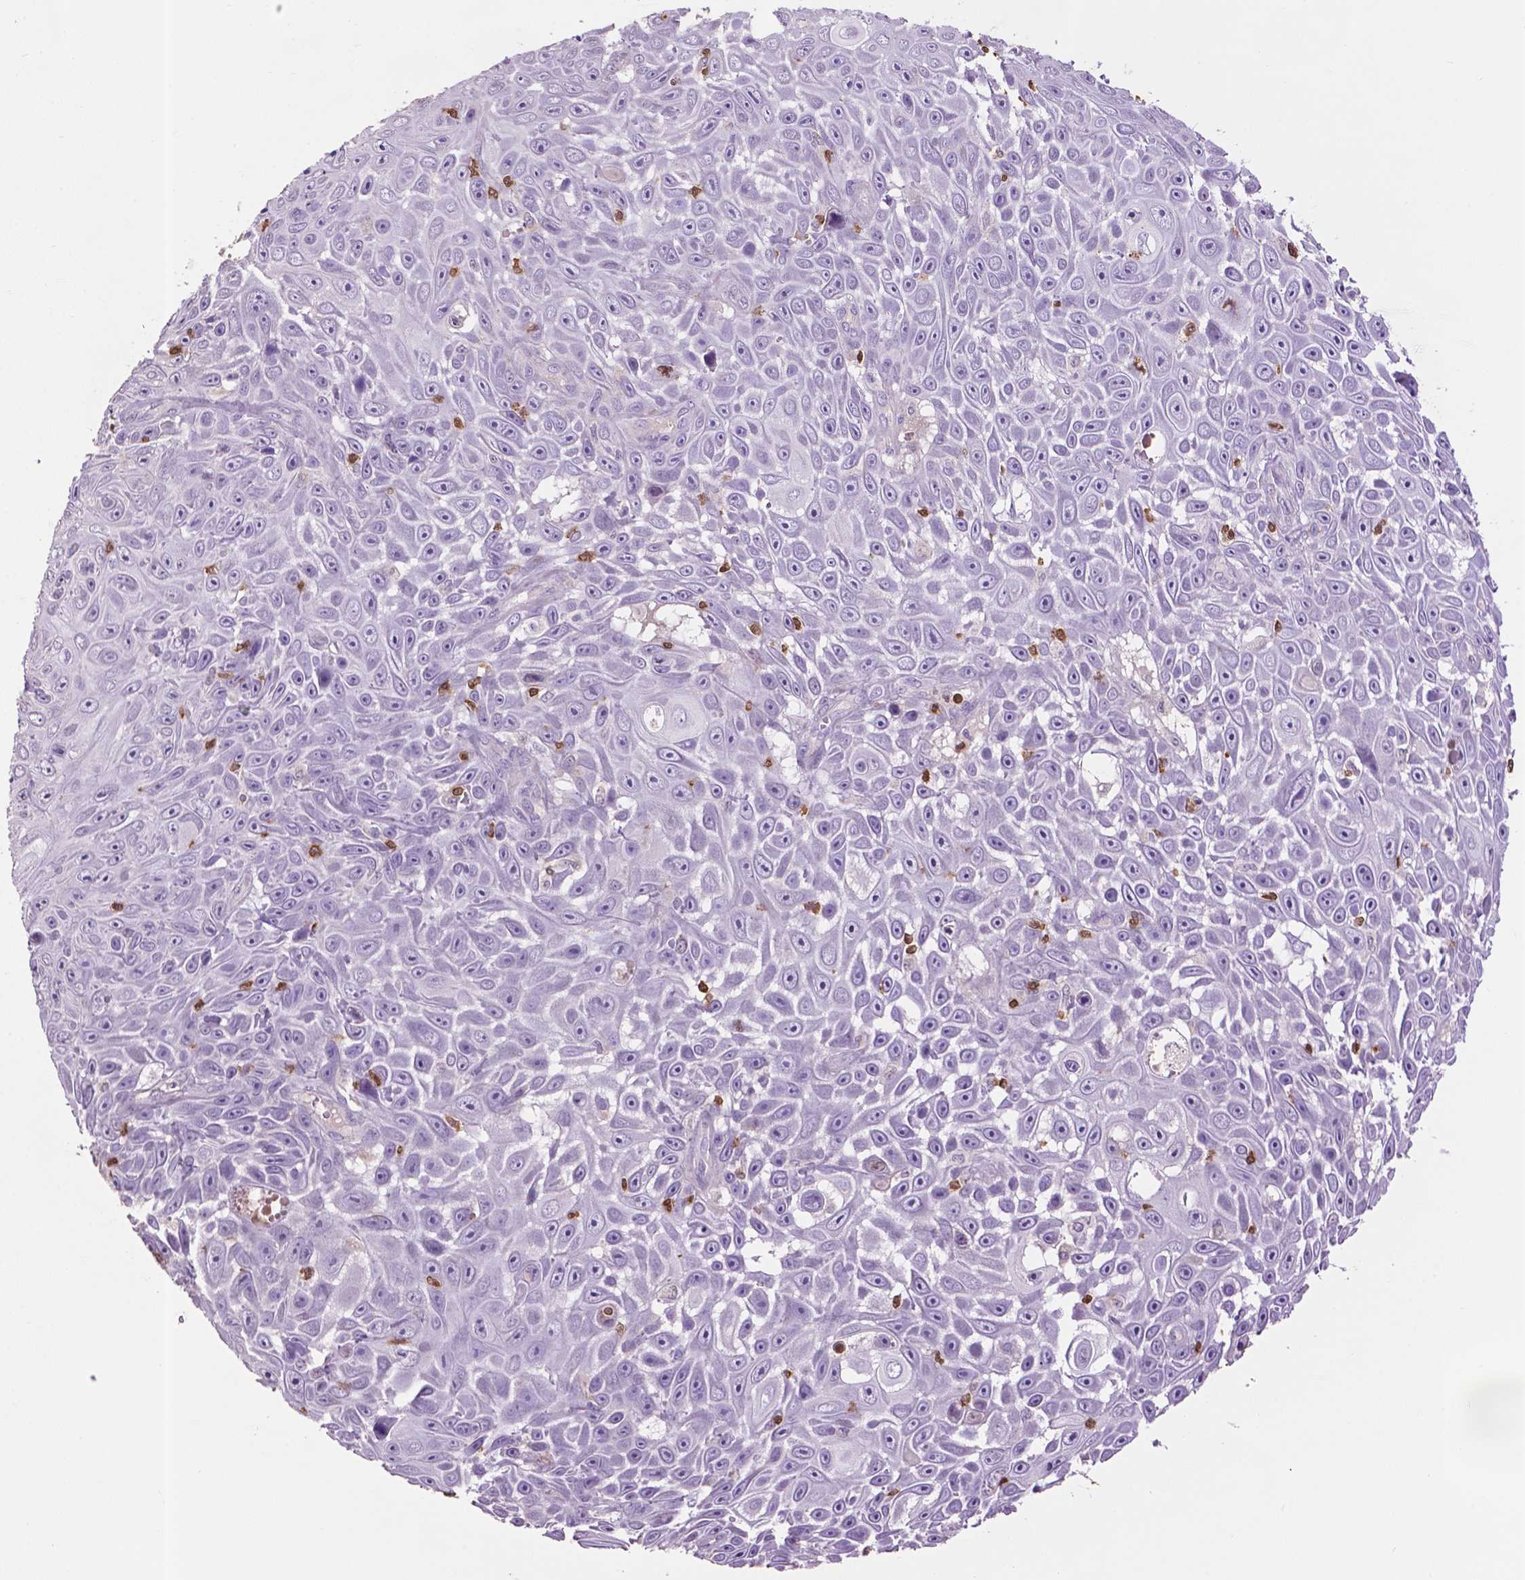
{"staining": {"intensity": "negative", "quantity": "none", "location": "none"}, "tissue": "skin cancer", "cell_type": "Tumor cells", "image_type": "cancer", "snomed": [{"axis": "morphology", "description": "Squamous cell carcinoma, NOS"}, {"axis": "topography", "description": "Skin"}], "caption": "This image is of skin squamous cell carcinoma stained with immunohistochemistry (IHC) to label a protein in brown with the nuclei are counter-stained blue. There is no expression in tumor cells. The staining was performed using DAB (3,3'-diaminobenzidine) to visualize the protein expression in brown, while the nuclei were stained in blue with hematoxylin (Magnification: 20x).", "gene": "TBC1D10C", "patient": {"sex": "male", "age": 82}}